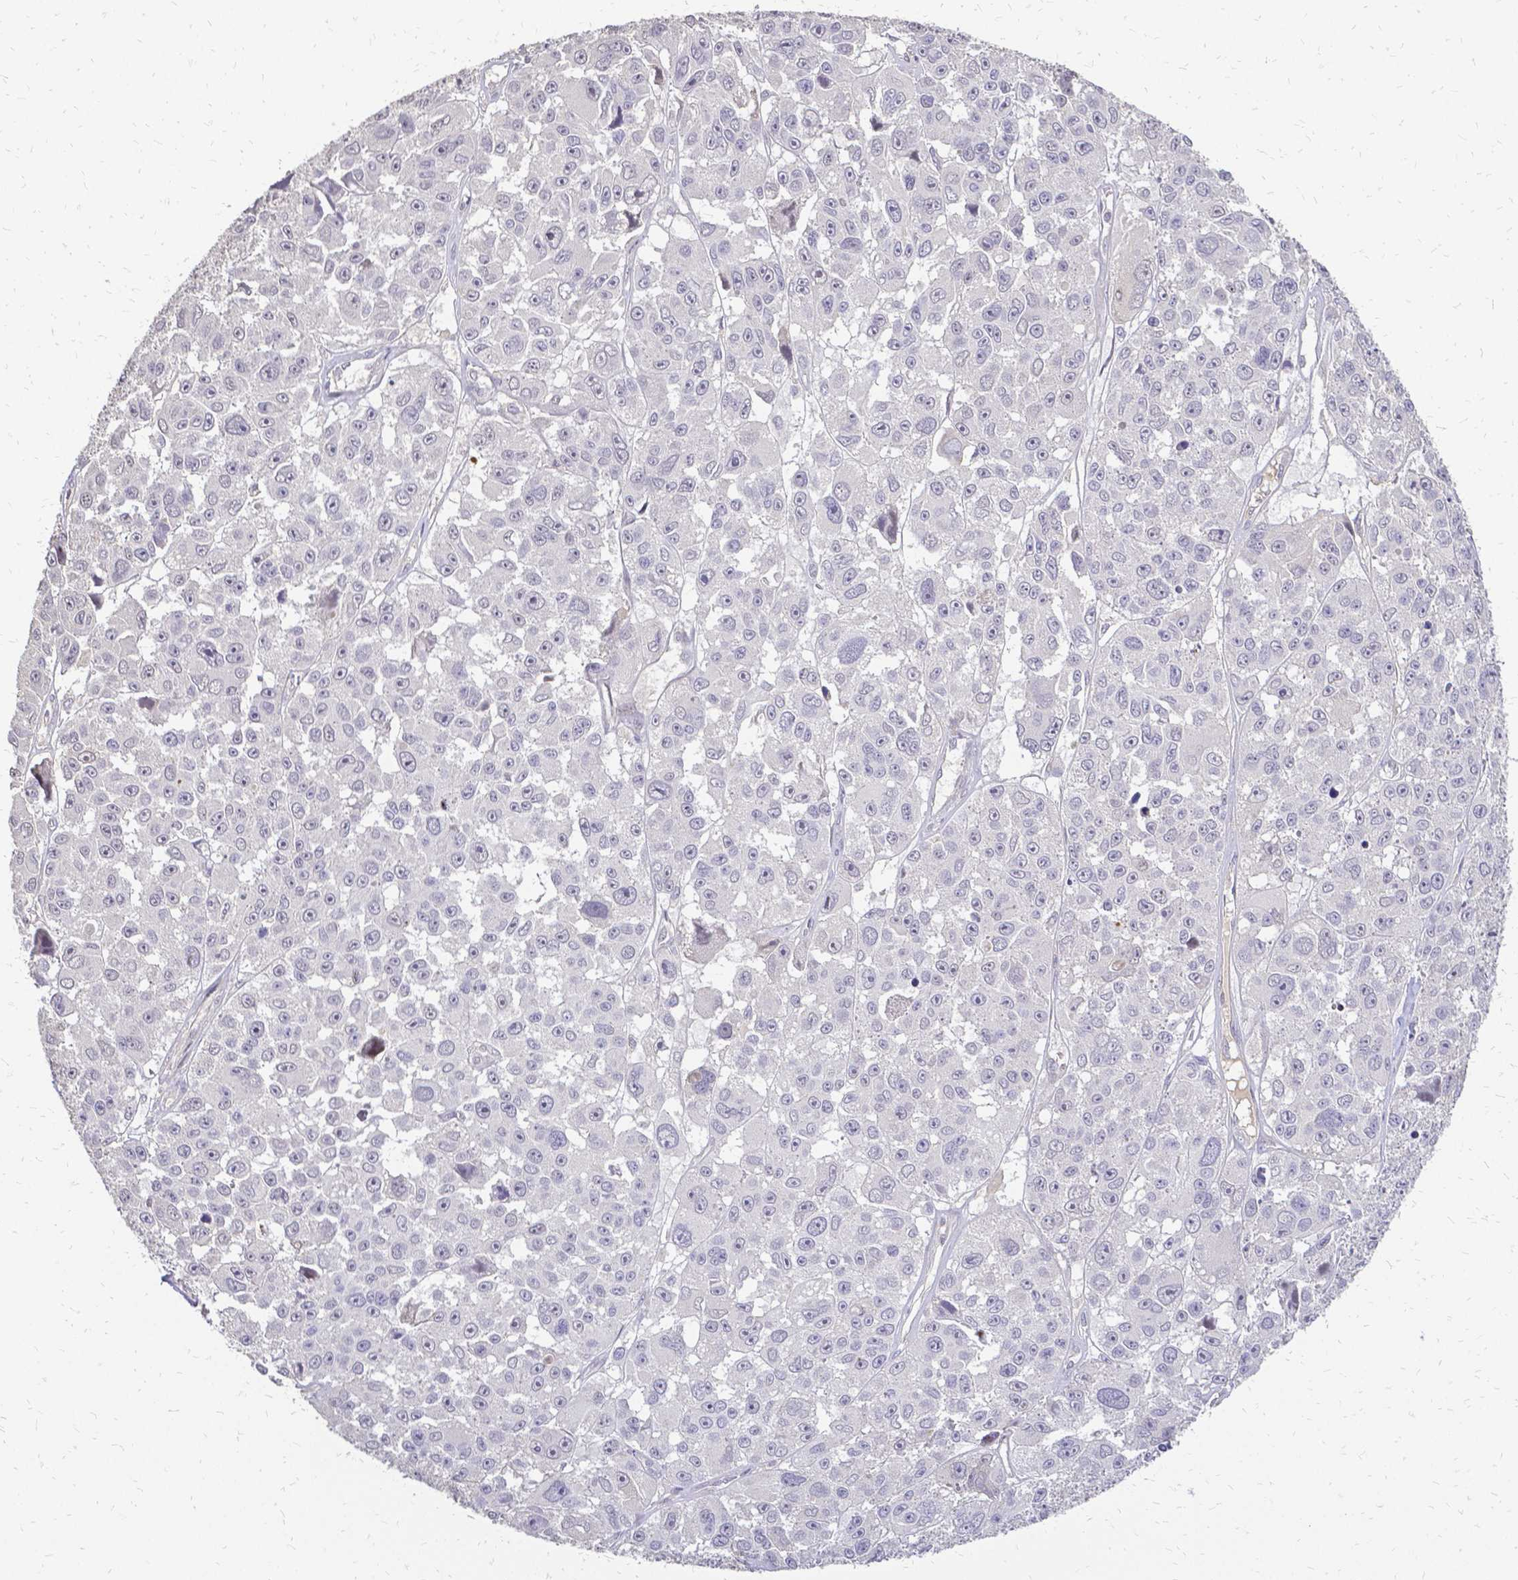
{"staining": {"intensity": "negative", "quantity": "none", "location": "none"}, "tissue": "melanoma", "cell_type": "Tumor cells", "image_type": "cancer", "snomed": [{"axis": "morphology", "description": "Malignant melanoma, NOS"}, {"axis": "topography", "description": "Skin"}], "caption": "Malignant melanoma was stained to show a protein in brown. There is no significant expression in tumor cells. Brightfield microscopy of immunohistochemistry stained with DAB (brown) and hematoxylin (blue), captured at high magnification.", "gene": "CIB1", "patient": {"sex": "female", "age": 66}}